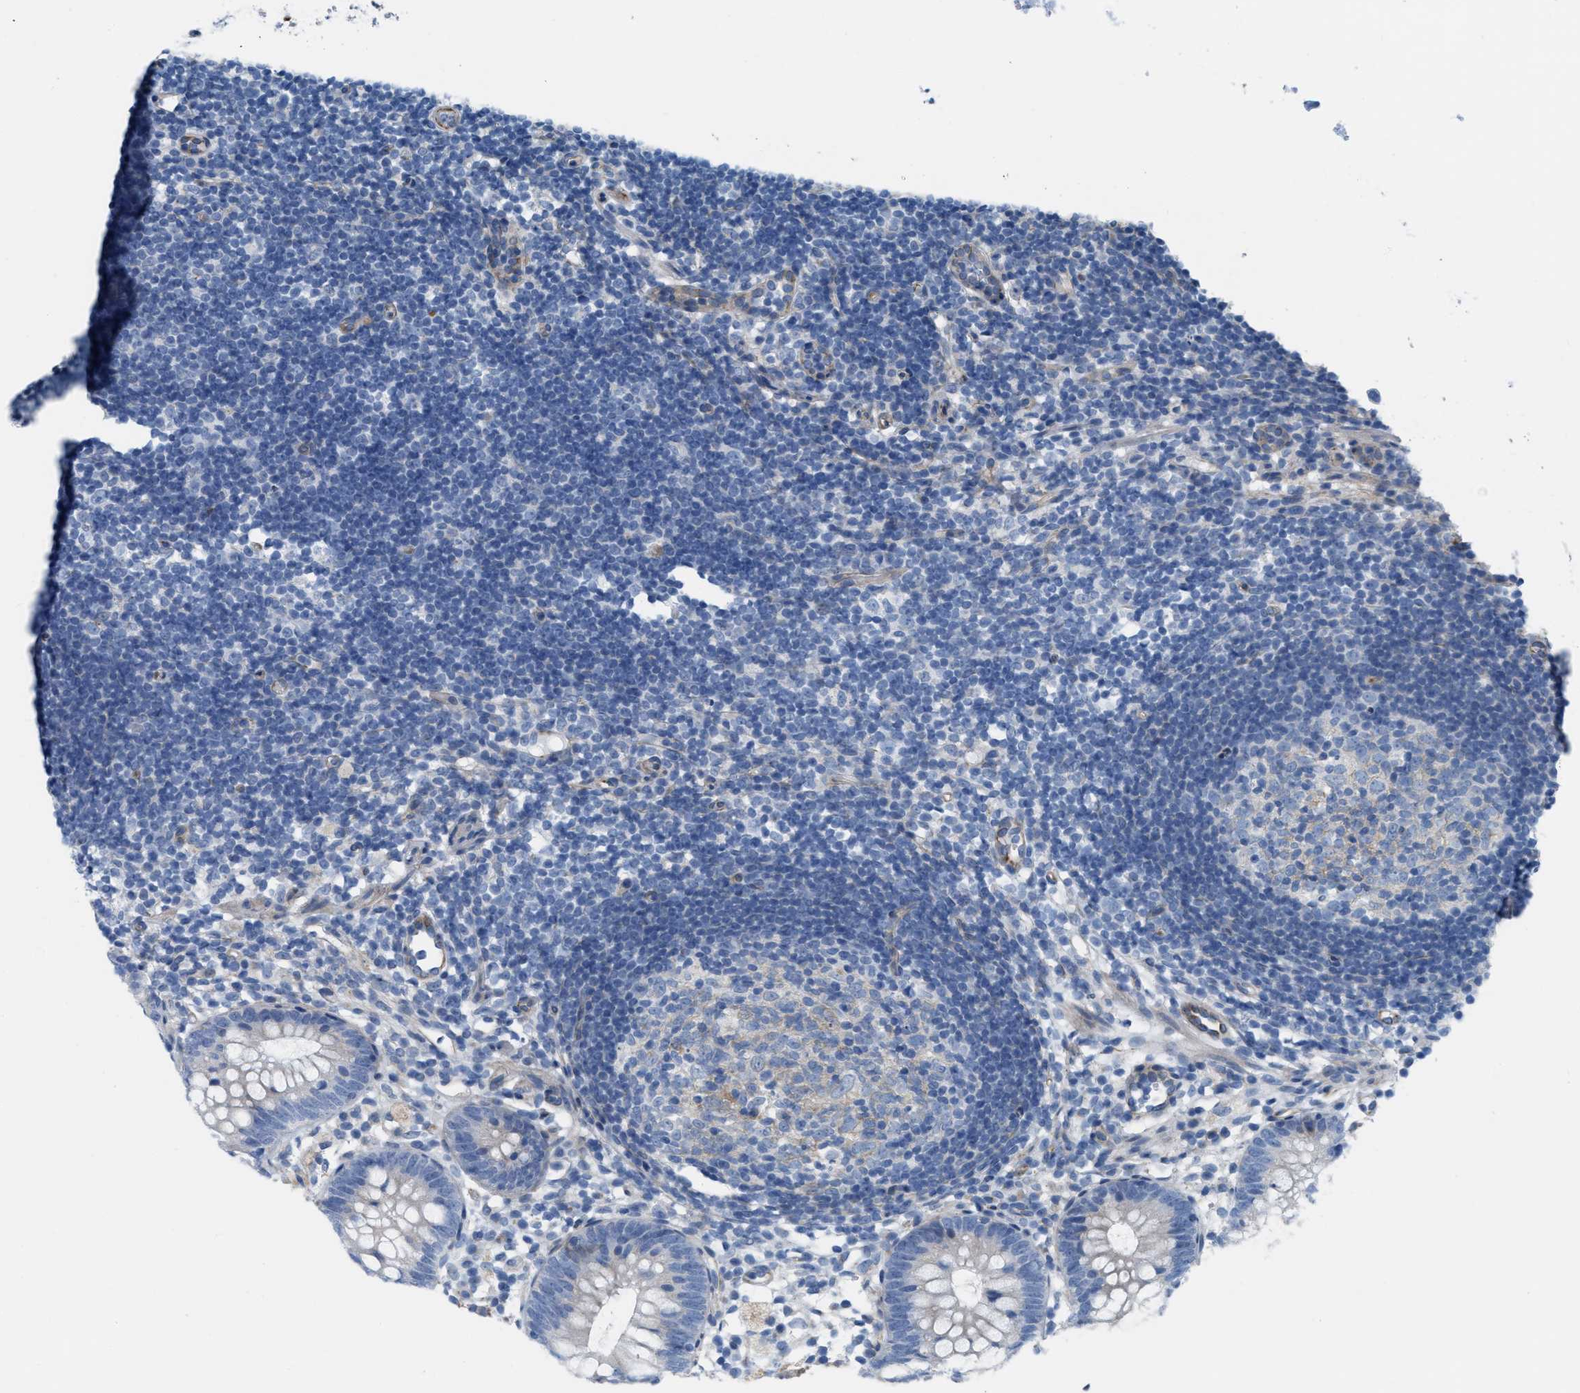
{"staining": {"intensity": "moderate", "quantity": "<25%", "location": "cytoplasmic/membranous"}, "tissue": "appendix", "cell_type": "Glandular cells", "image_type": "normal", "snomed": [{"axis": "morphology", "description": "Normal tissue, NOS"}, {"axis": "topography", "description": "Appendix"}], "caption": "Immunohistochemical staining of normal human appendix shows low levels of moderate cytoplasmic/membranous positivity in about <25% of glandular cells. (brown staining indicates protein expression, while blue staining denotes nuclei).", "gene": "SLC12A1", "patient": {"sex": "female", "age": 20}}